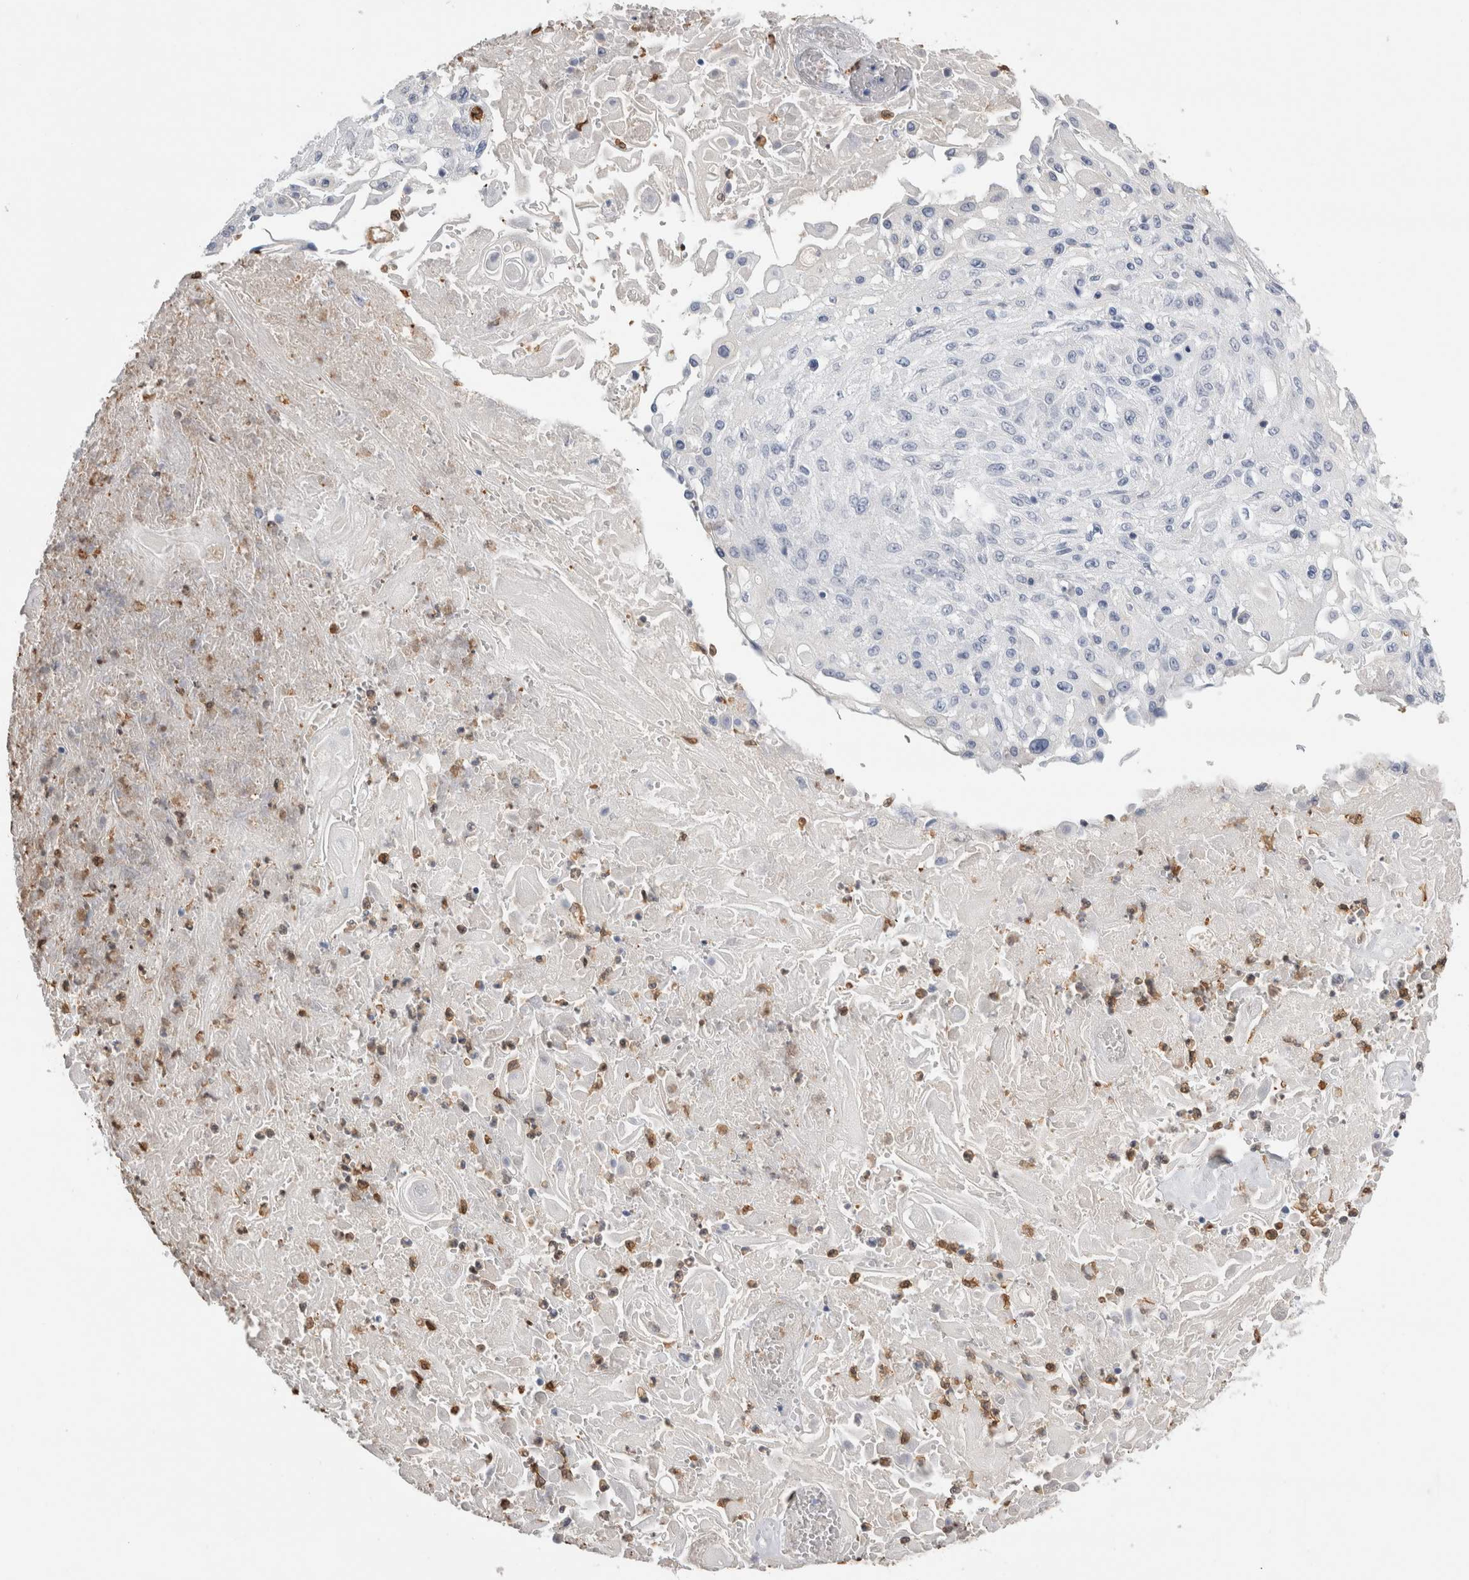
{"staining": {"intensity": "negative", "quantity": "none", "location": "none"}, "tissue": "skin cancer", "cell_type": "Tumor cells", "image_type": "cancer", "snomed": [{"axis": "morphology", "description": "Squamous cell carcinoma, NOS"}, {"axis": "topography", "description": "Skin"}], "caption": "A high-resolution image shows immunohistochemistry staining of skin cancer (squamous cell carcinoma), which exhibits no significant staining in tumor cells.", "gene": "S100A12", "patient": {"sex": "male", "age": 75}}